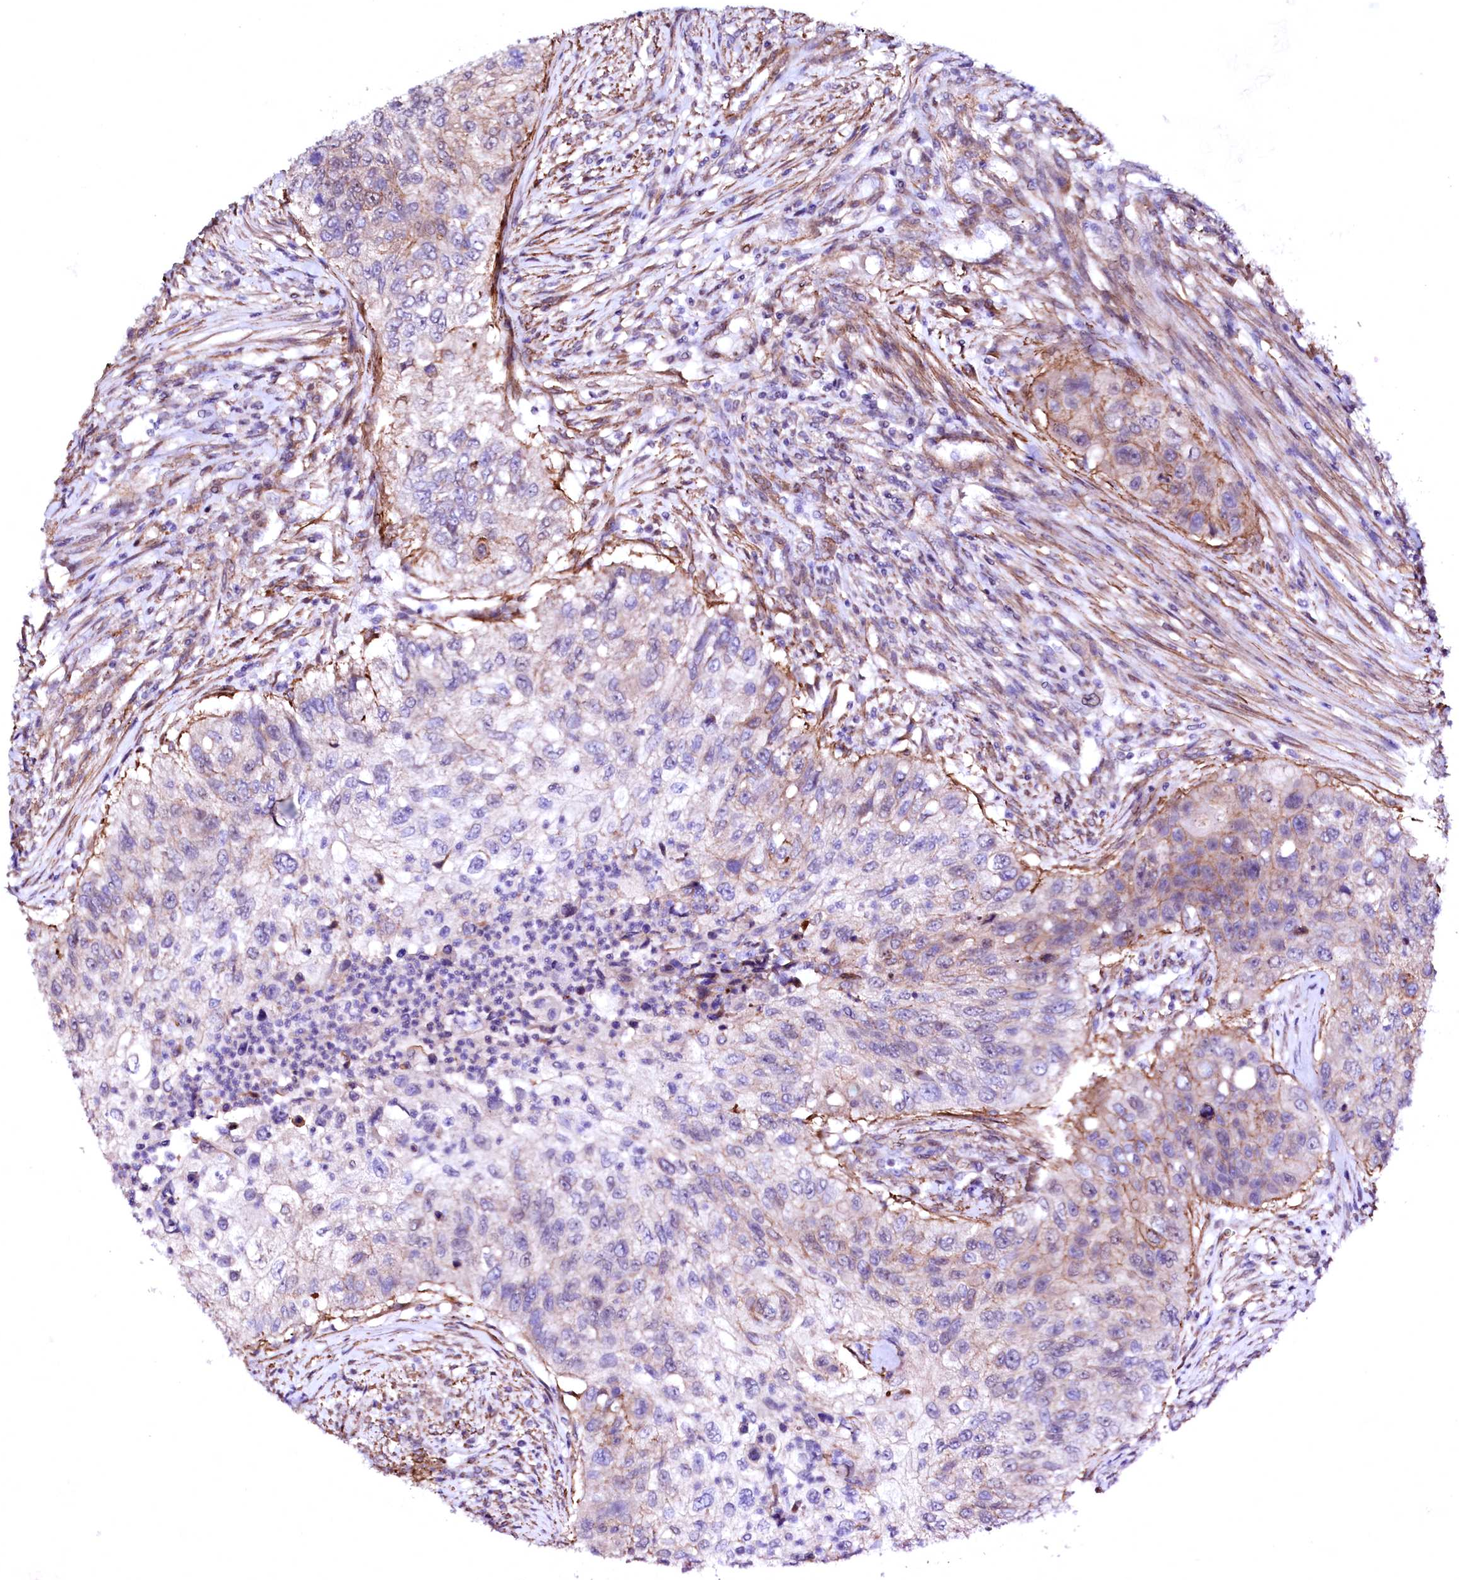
{"staining": {"intensity": "weak", "quantity": "<25%", "location": "cytoplasmic/membranous"}, "tissue": "urothelial cancer", "cell_type": "Tumor cells", "image_type": "cancer", "snomed": [{"axis": "morphology", "description": "Urothelial carcinoma, High grade"}, {"axis": "topography", "description": "Urinary bladder"}], "caption": "The IHC photomicrograph has no significant positivity in tumor cells of urothelial cancer tissue.", "gene": "GPR176", "patient": {"sex": "female", "age": 60}}